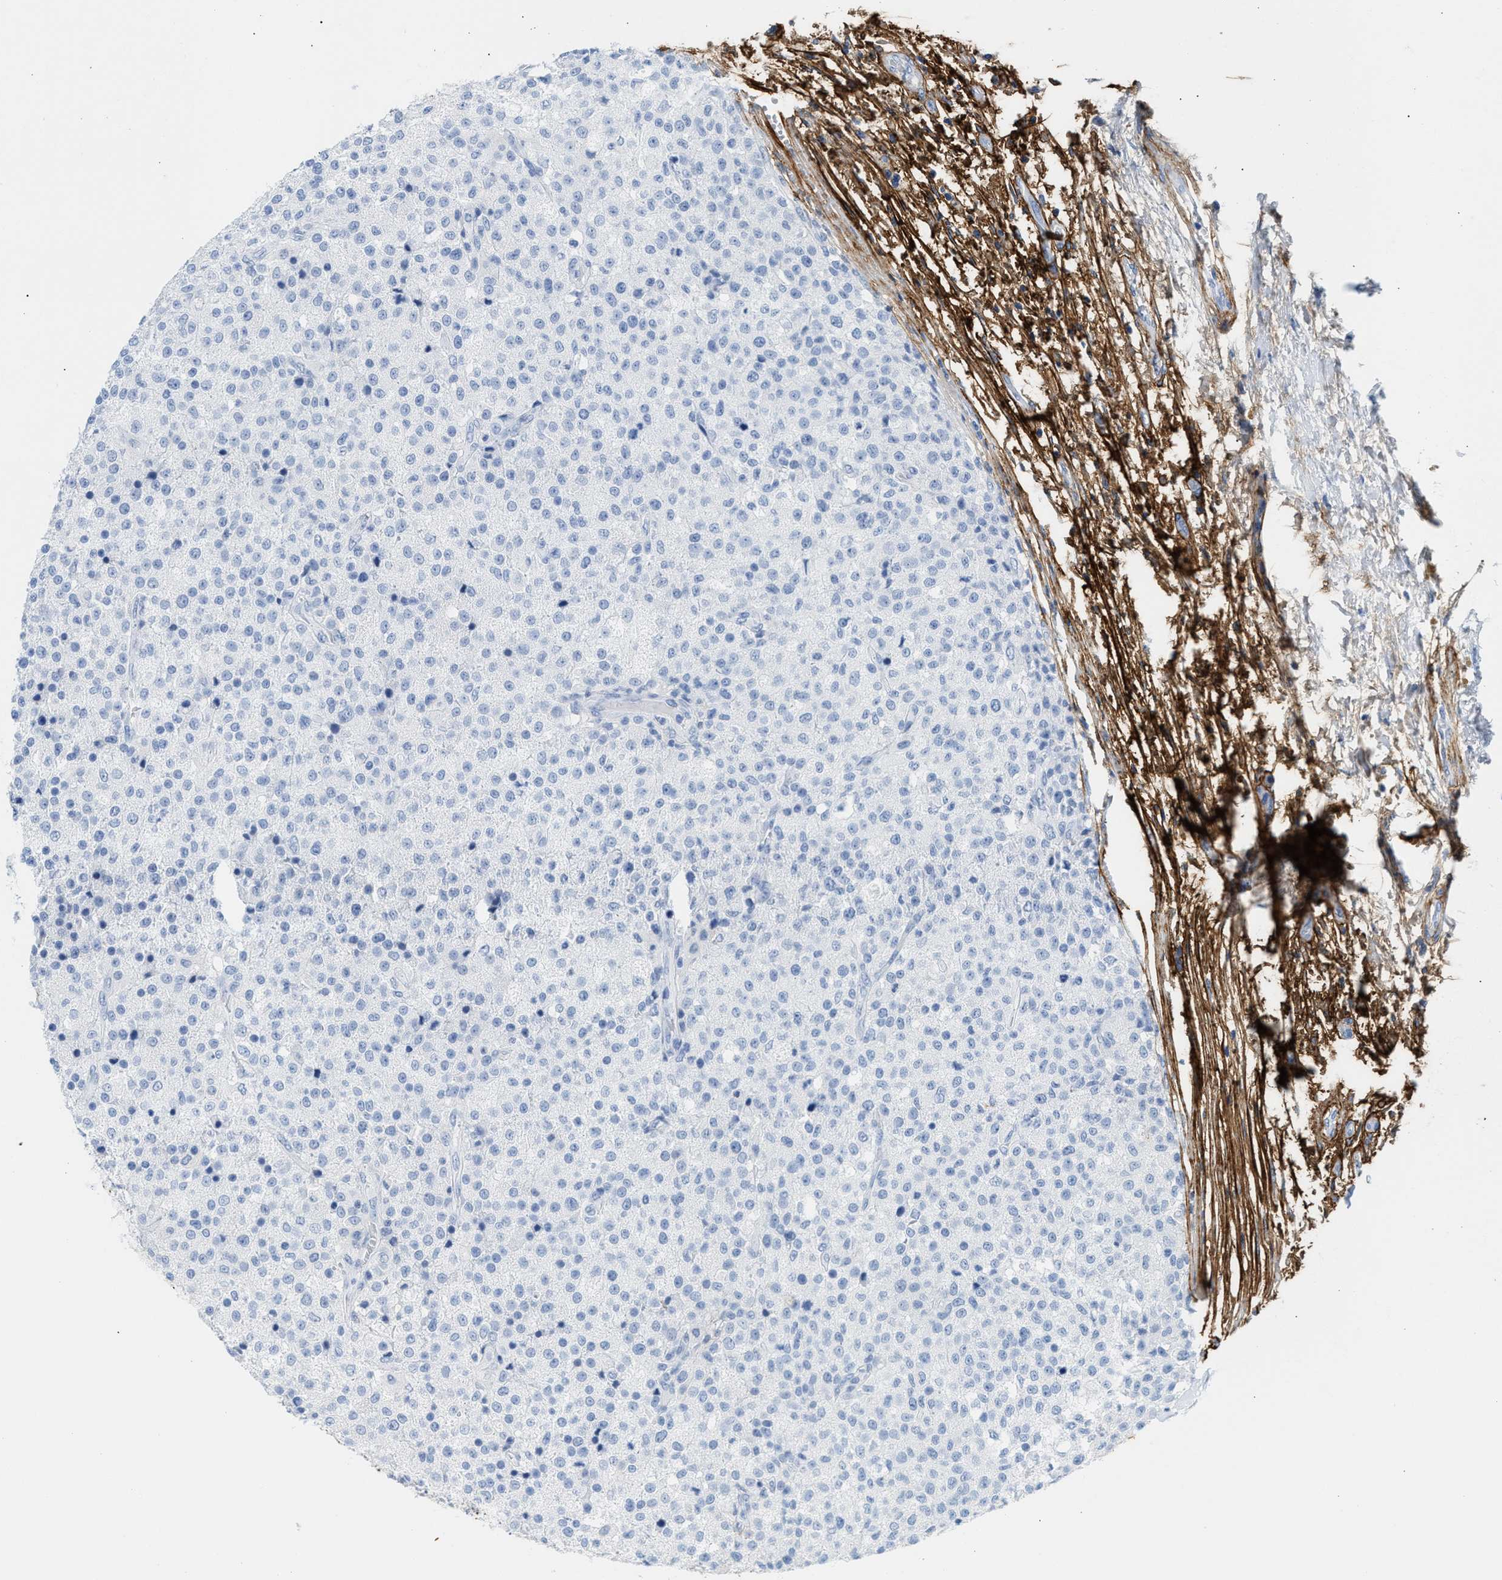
{"staining": {"intensity": "negative", "quantity": "none", "location": "none"}, "tissue": "testis cancer", "cell_type": "Tumor cells", "image_type": "cancer", "snomed": [{"axis": "morphology", "description": "Seminoma, NOS"}, {"axis": "topography", "description": "Testis"}], "caption": "Tumor cells are negative for protein expression in human testis cancer.", "gene": "TNR", "patient": {"sex": "male", "age": 59}}